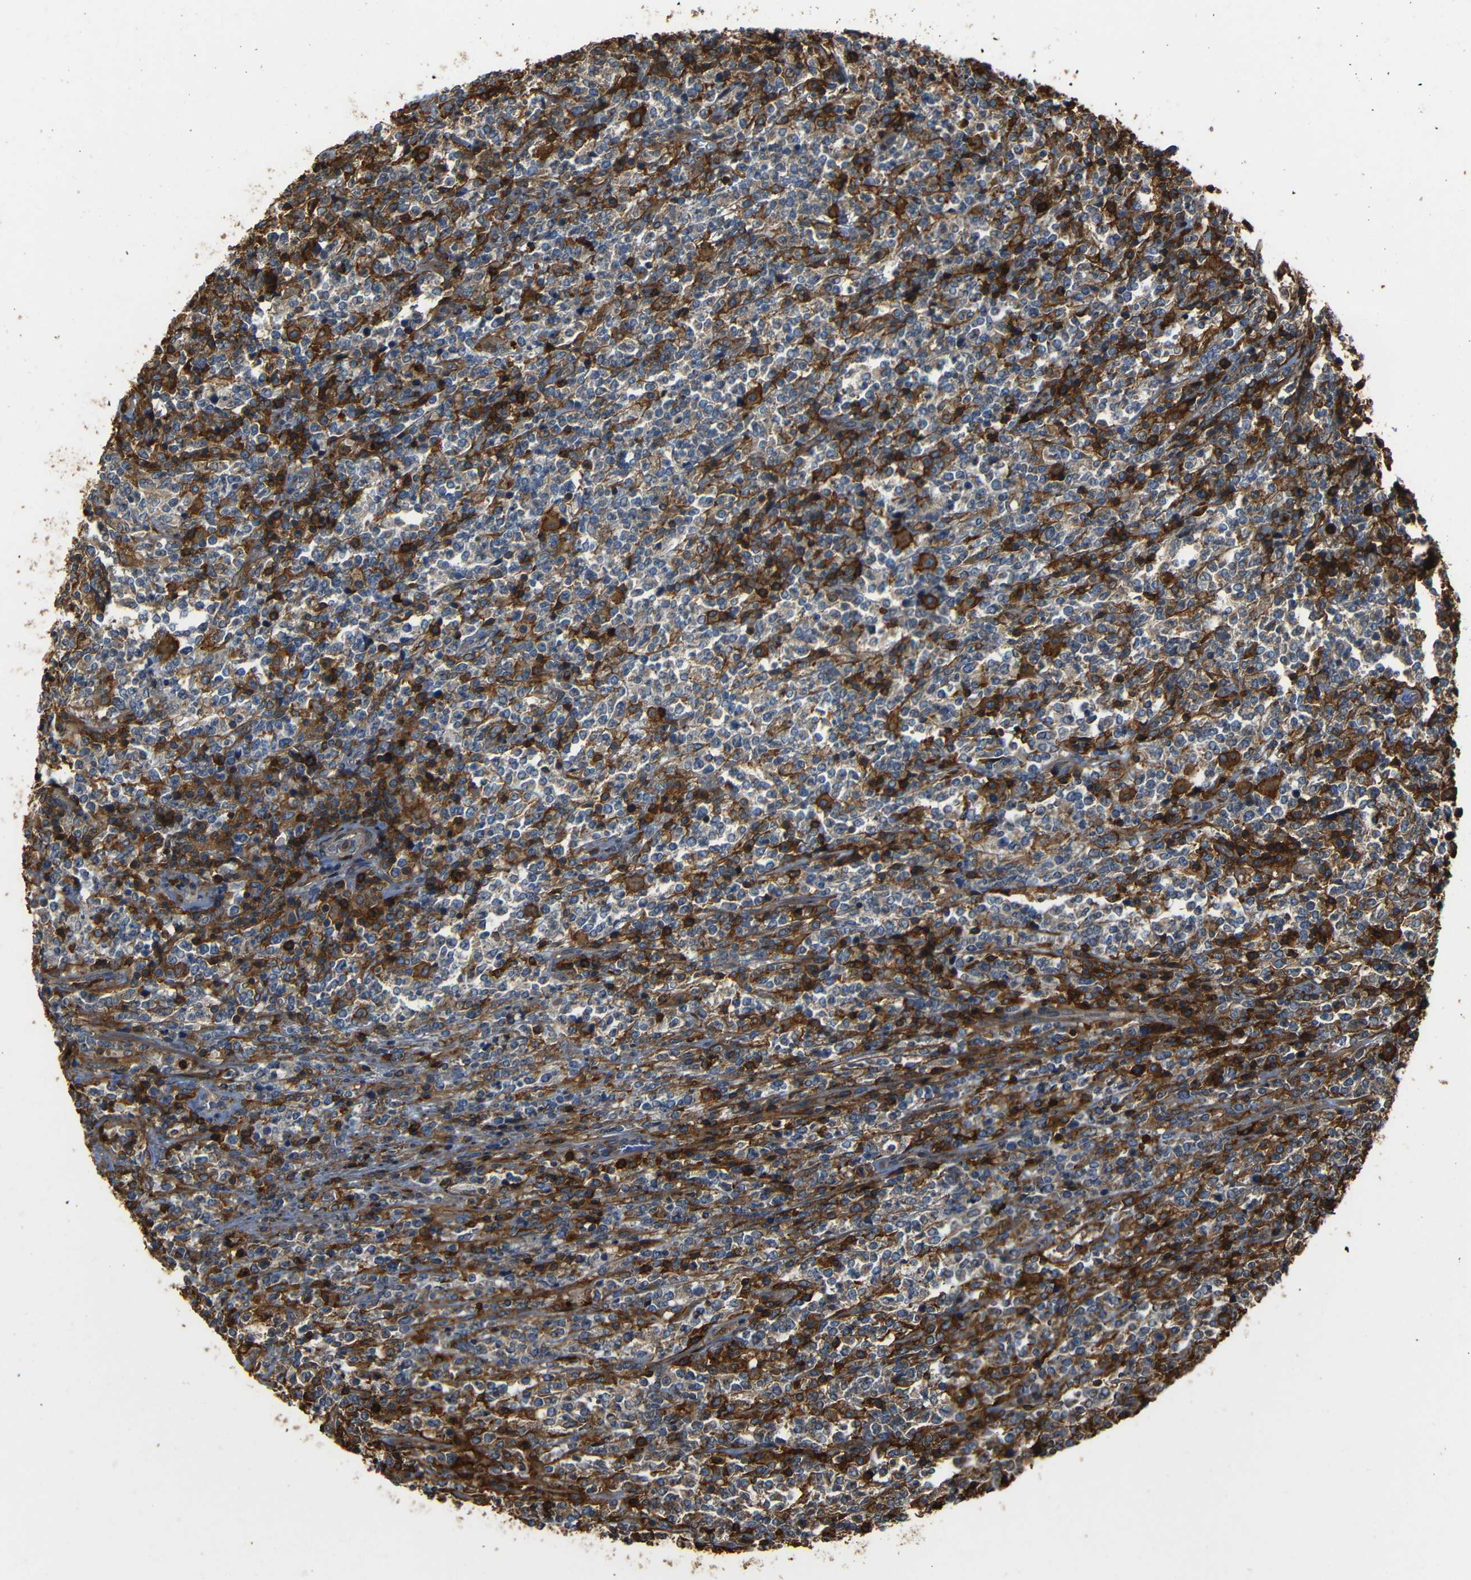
{"staining": {"intensity": "strong", "quantity": "25%-75%", "location": "cytoplasmic/membranous"}, "tissue": "lymphoma", "cell_type": "Tumor cells", "image_type": "cancer", "snomed": [{"axis": "morphology", "description": "Malignant lymphoma, non-Hodgkin's type, High grade"}, {"axis": "topography", "description": "Soft tissue"}], "caption": "There is high levels of strong cytoplasmic/membranous staining in tumor cells of high-grade malignant lymphoma, non-Hodgkin's type, as demonstrated by immunohistochemical staining (brown color).", "gene": "ADGRE5", "patient": {"sex": "male", "age": 18}}